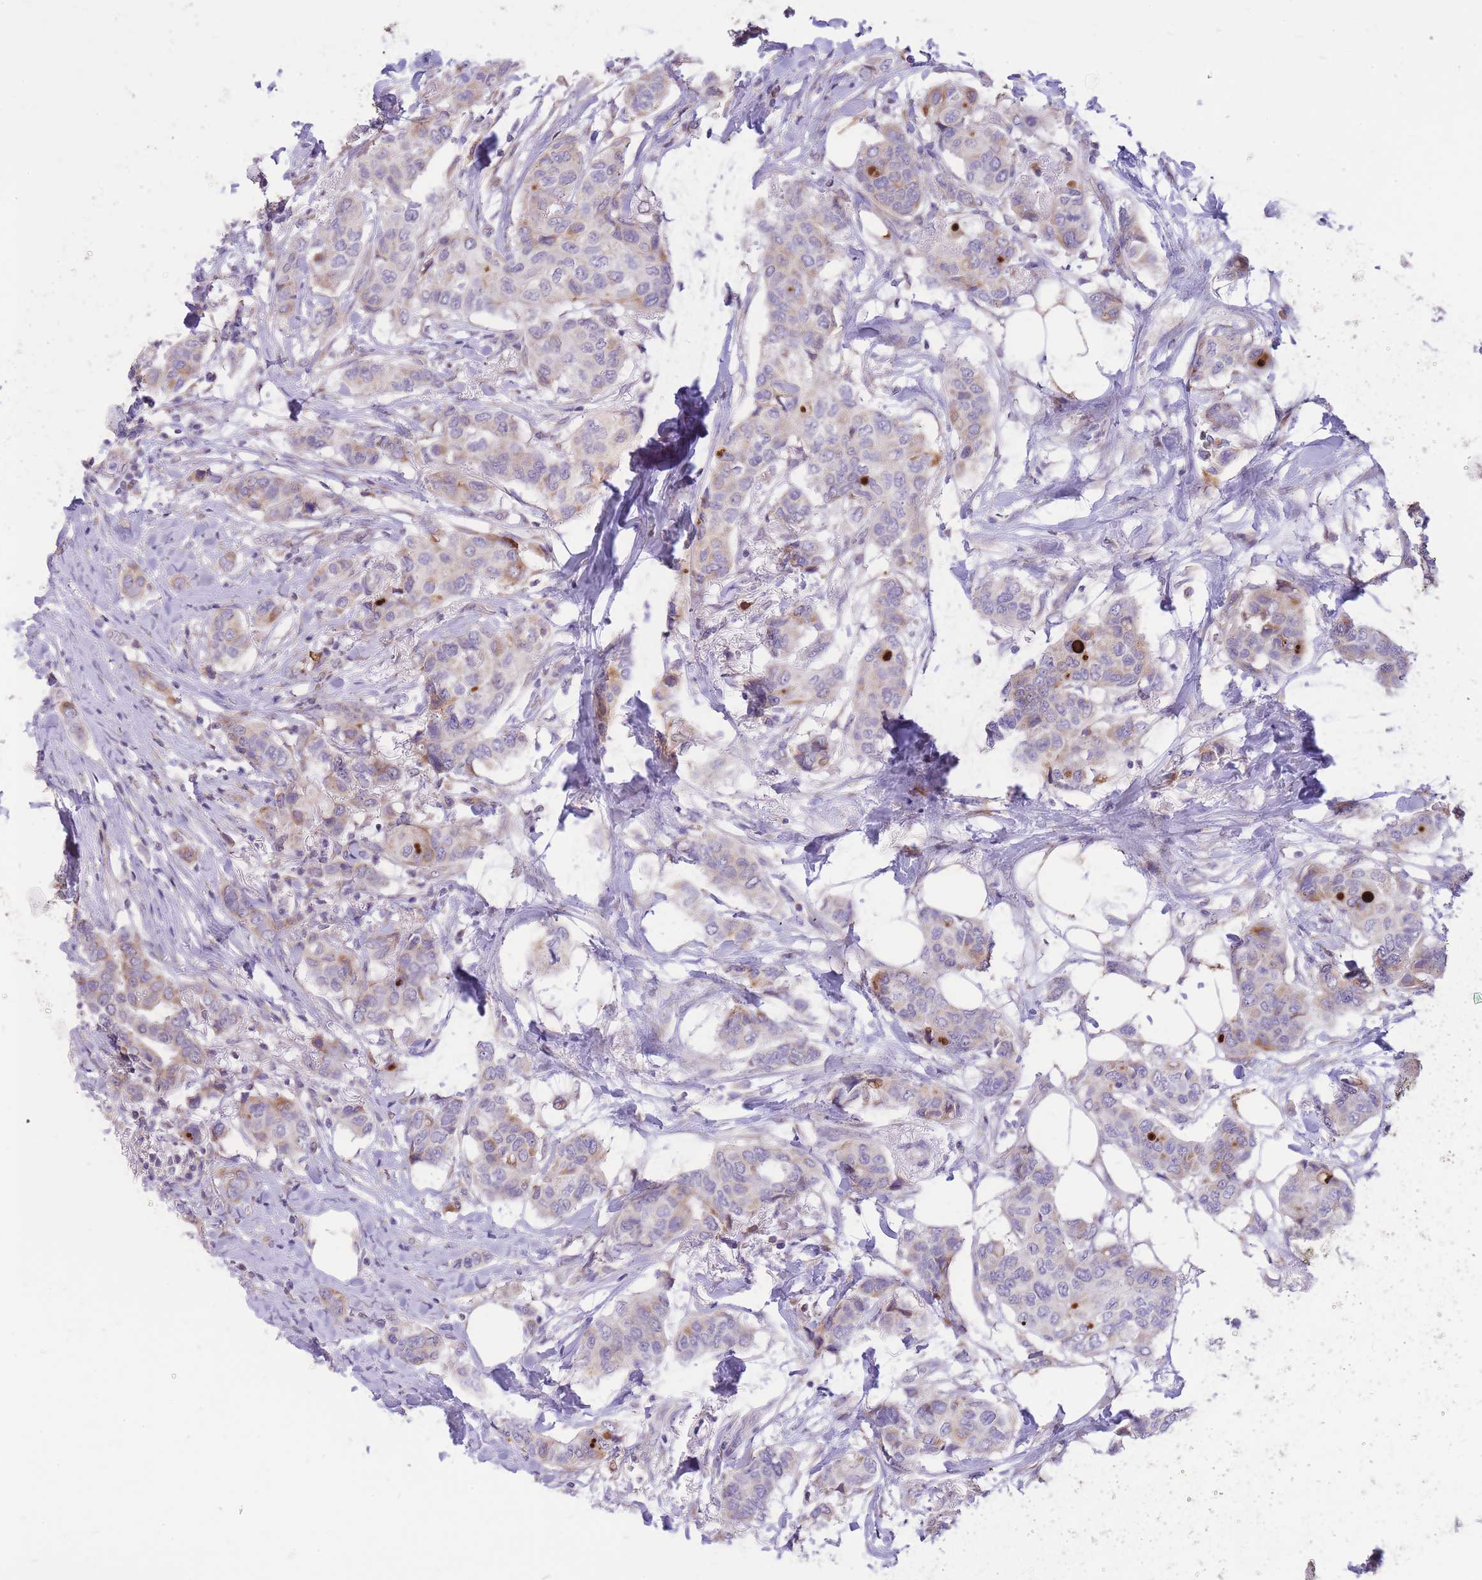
{"staining": {"intensity": "moderate", "quantity": "<25%", "location": "cytoplasmic/membranous"}, "tissue": "breast cancer", "cell_type": "Tumor cells", "image_type": "cancer", "snomed": [{"axis": "morphology", "description": "Lobular carcinoma"}, {"axis": "topography", "description": "Breast"}], "caption": "Immunohistochemical staining of human lobular carcinoma (breast) shows moderate cytoplasmic/membranous protein staining in about <25% of tumor cells.", "gene": "TOPAZ1", "patient": {"sex": "female", "age": 51}}